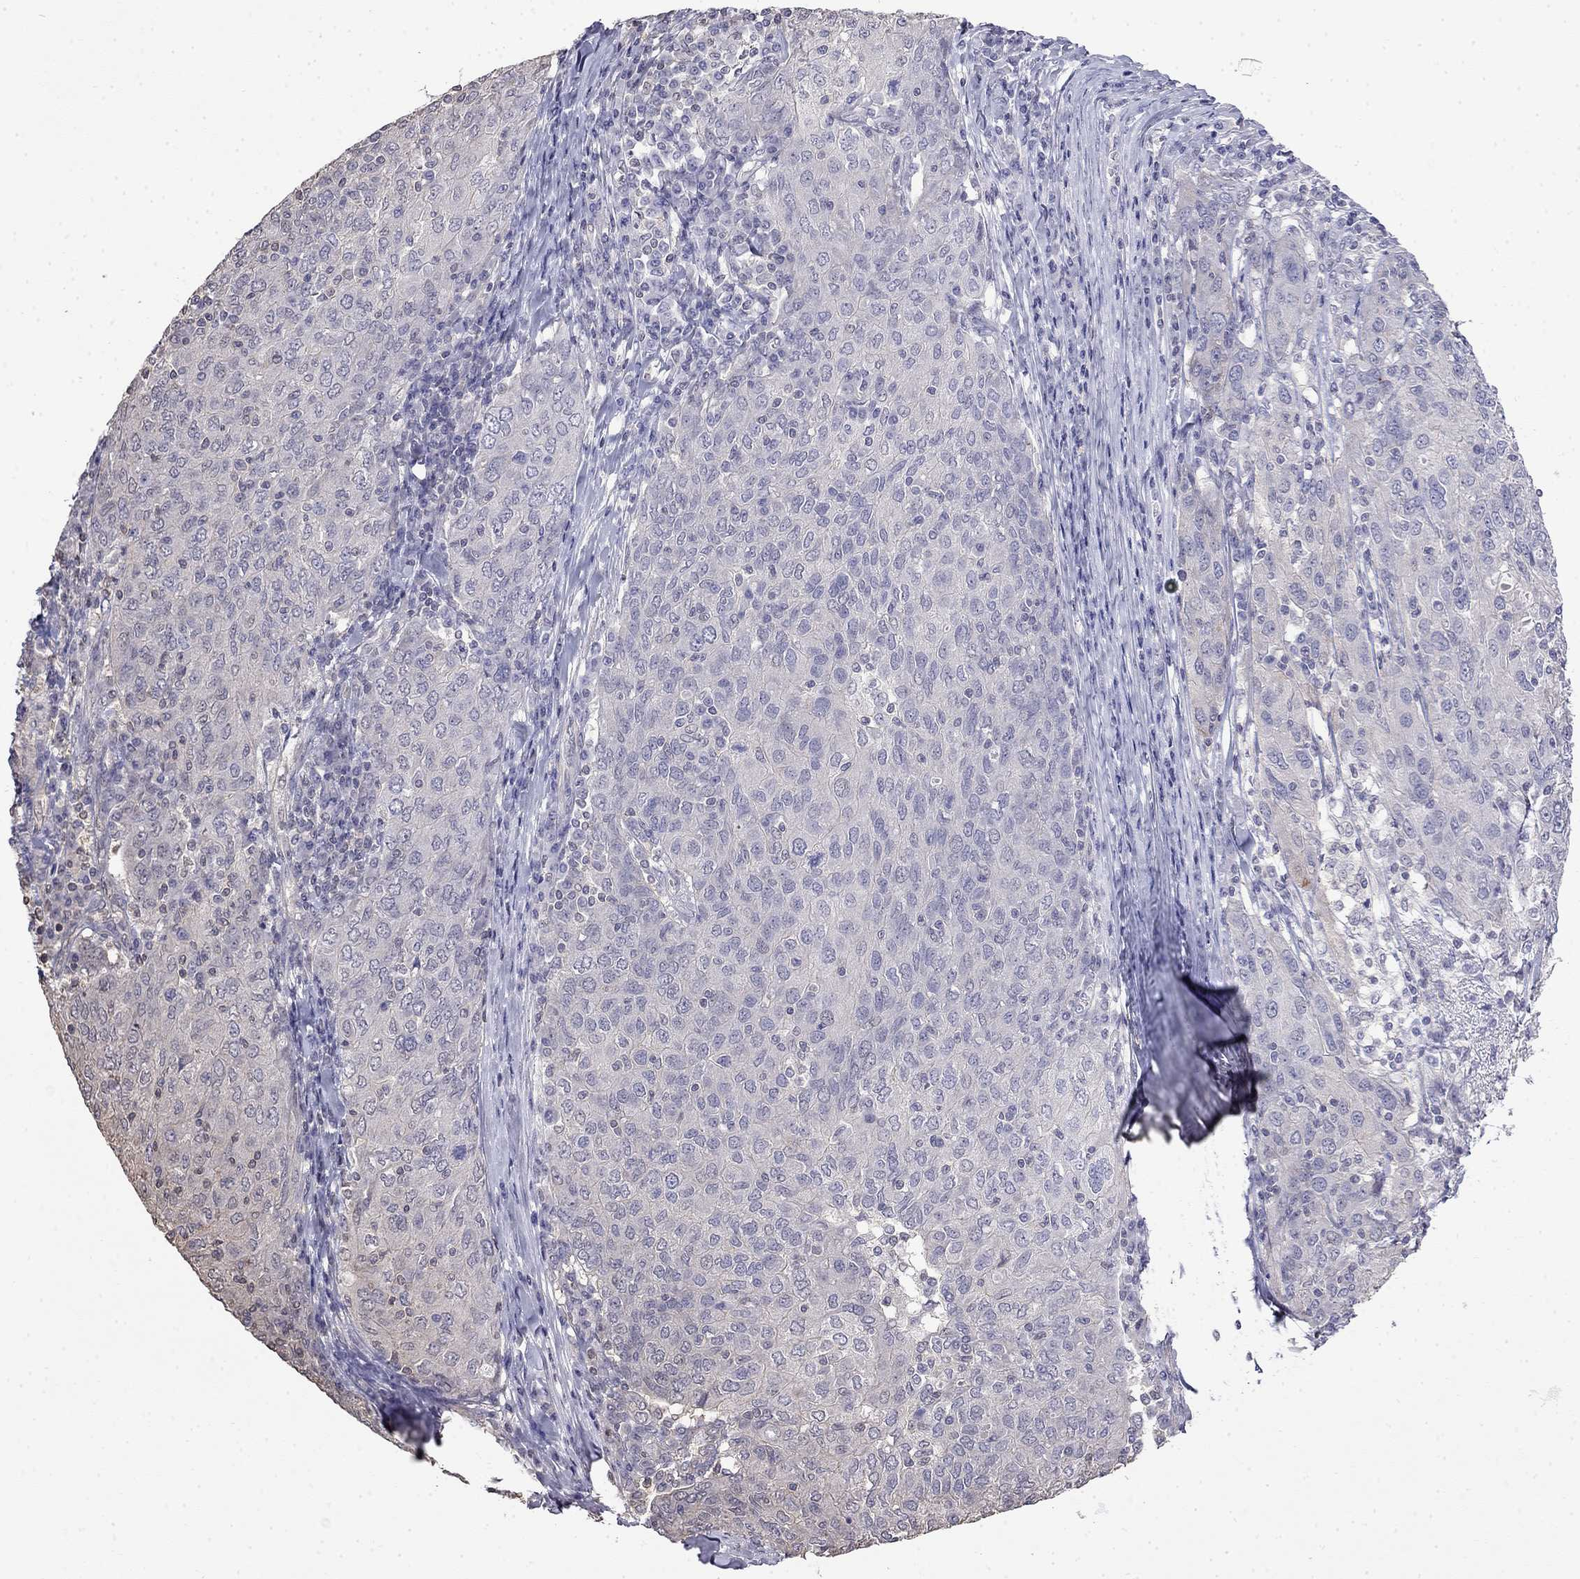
{"staining": {"intensity": "negative", "quantity": "none", "location": "none"}, "tissue": "ovarian cancer", "cell_type": "Tumor cells", "image_type": "cancer", "snomed": [{"axis": "morphology", "description": "Carcinoma, endometroid"}, {"axis": "topography", "description": "Ovary"}], "caption": "This is a photomicrograph of IHC staining of ovarian endometroid carcinoma, which shows no expression in tumor cells. (DAB (3,3'-diaminobenzidine) IHC visualized using brightfield microscopy, high magnification).", "gene": "GUCA1B", "patient": {"sex": "female", "age": 50}}